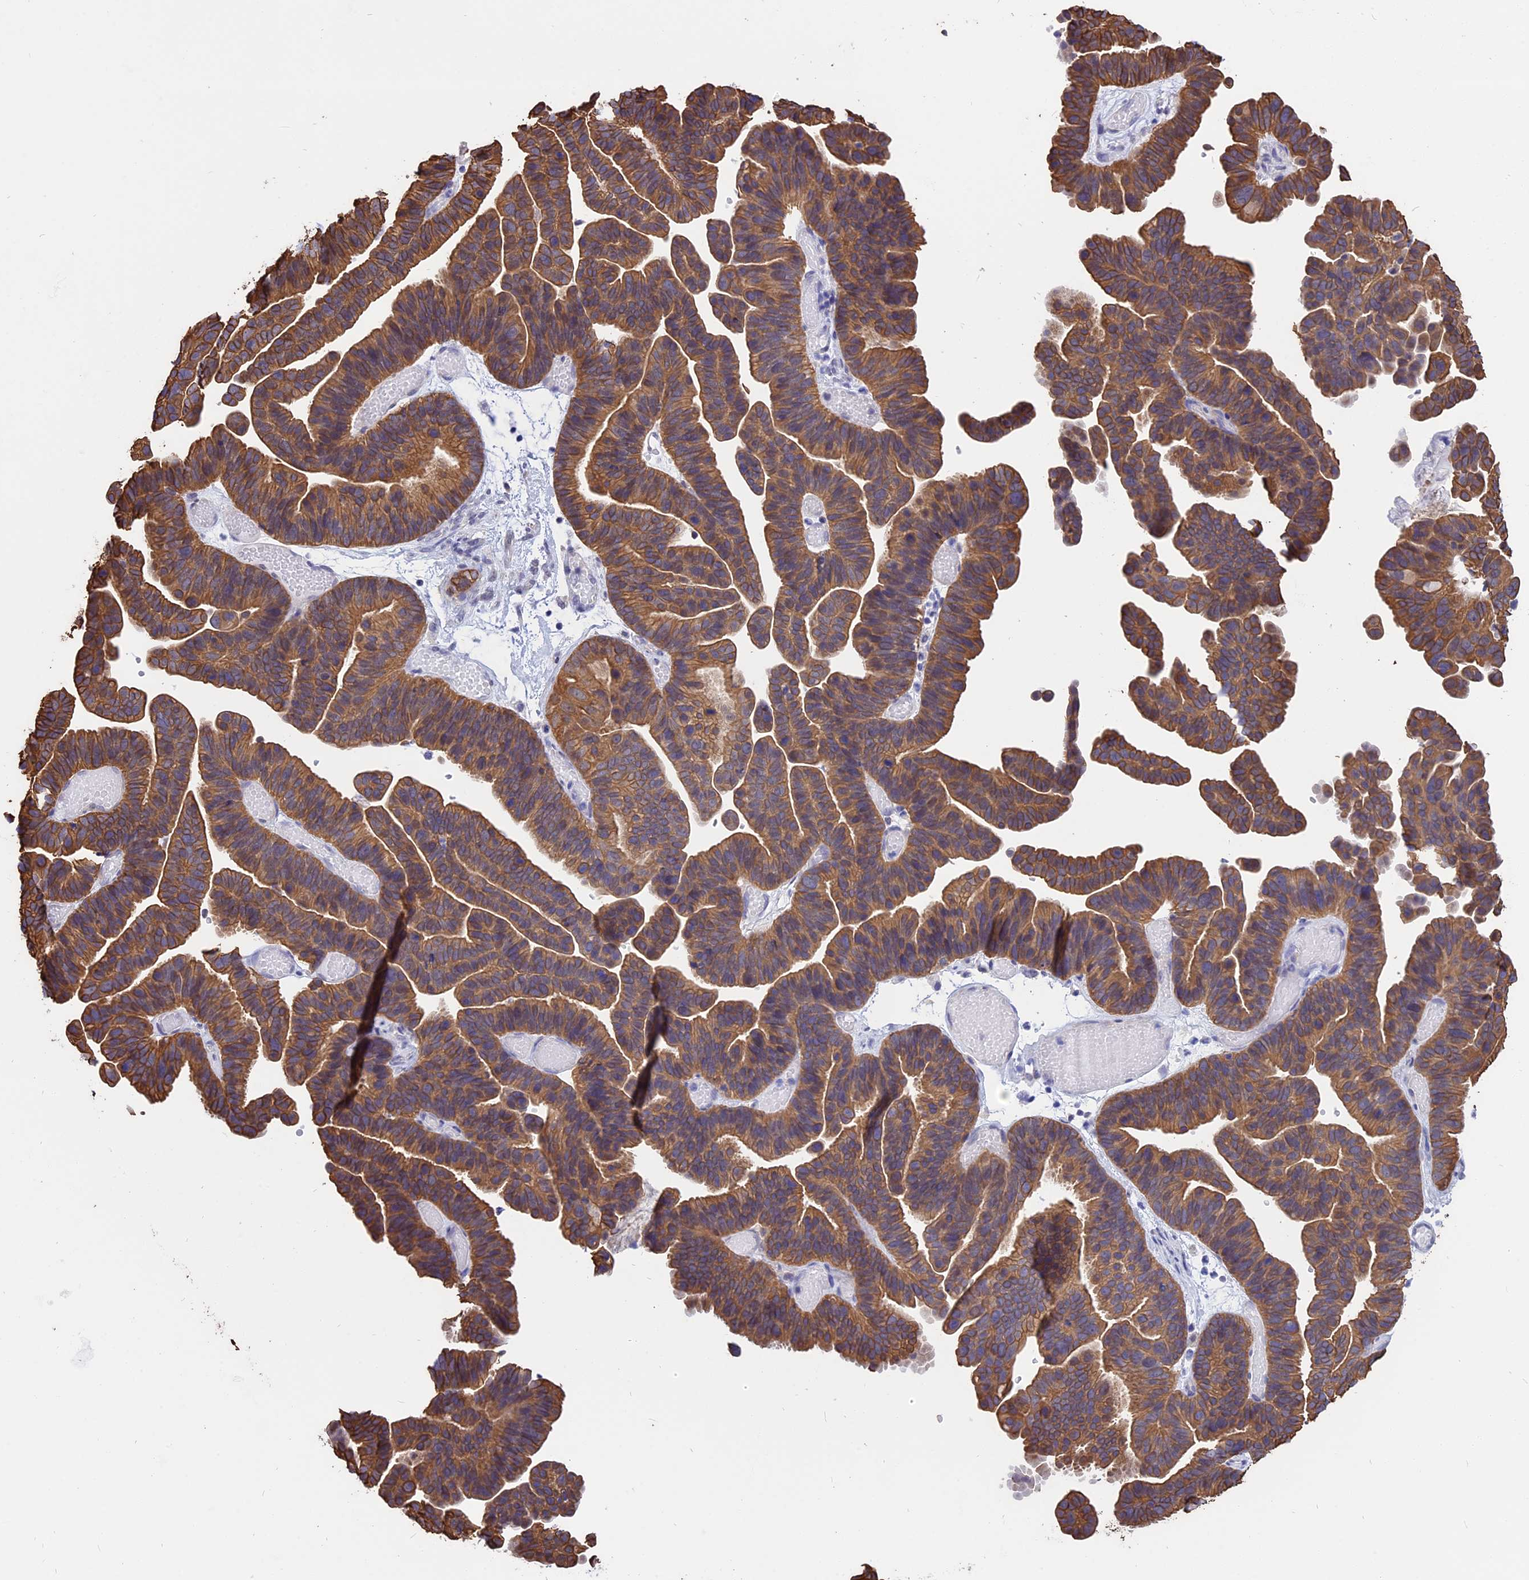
{"staining": {"intensity": "strong", "quantity": ">75%", "location": "cytoplasmic/membranous"}, "tissue": "ovarian cancer", "cell_type": "Tumor cells", "image_type": "cancer", "snomed": [{"axis": "morphology", "description": "Cystadenocarcinoma, serous, NOS"}, {"axis": "topography", "description": "Ovary"}], "caption": "Immunohistochemical staining of human ovarian cancer (serous cystadenocarcinoma) exhibits high levels of strong cytoplasmic/membranous protein expression in about >75% of tumor cells.", "gene": "STUB1", "patient": {"sex": "female", "age": 56}}